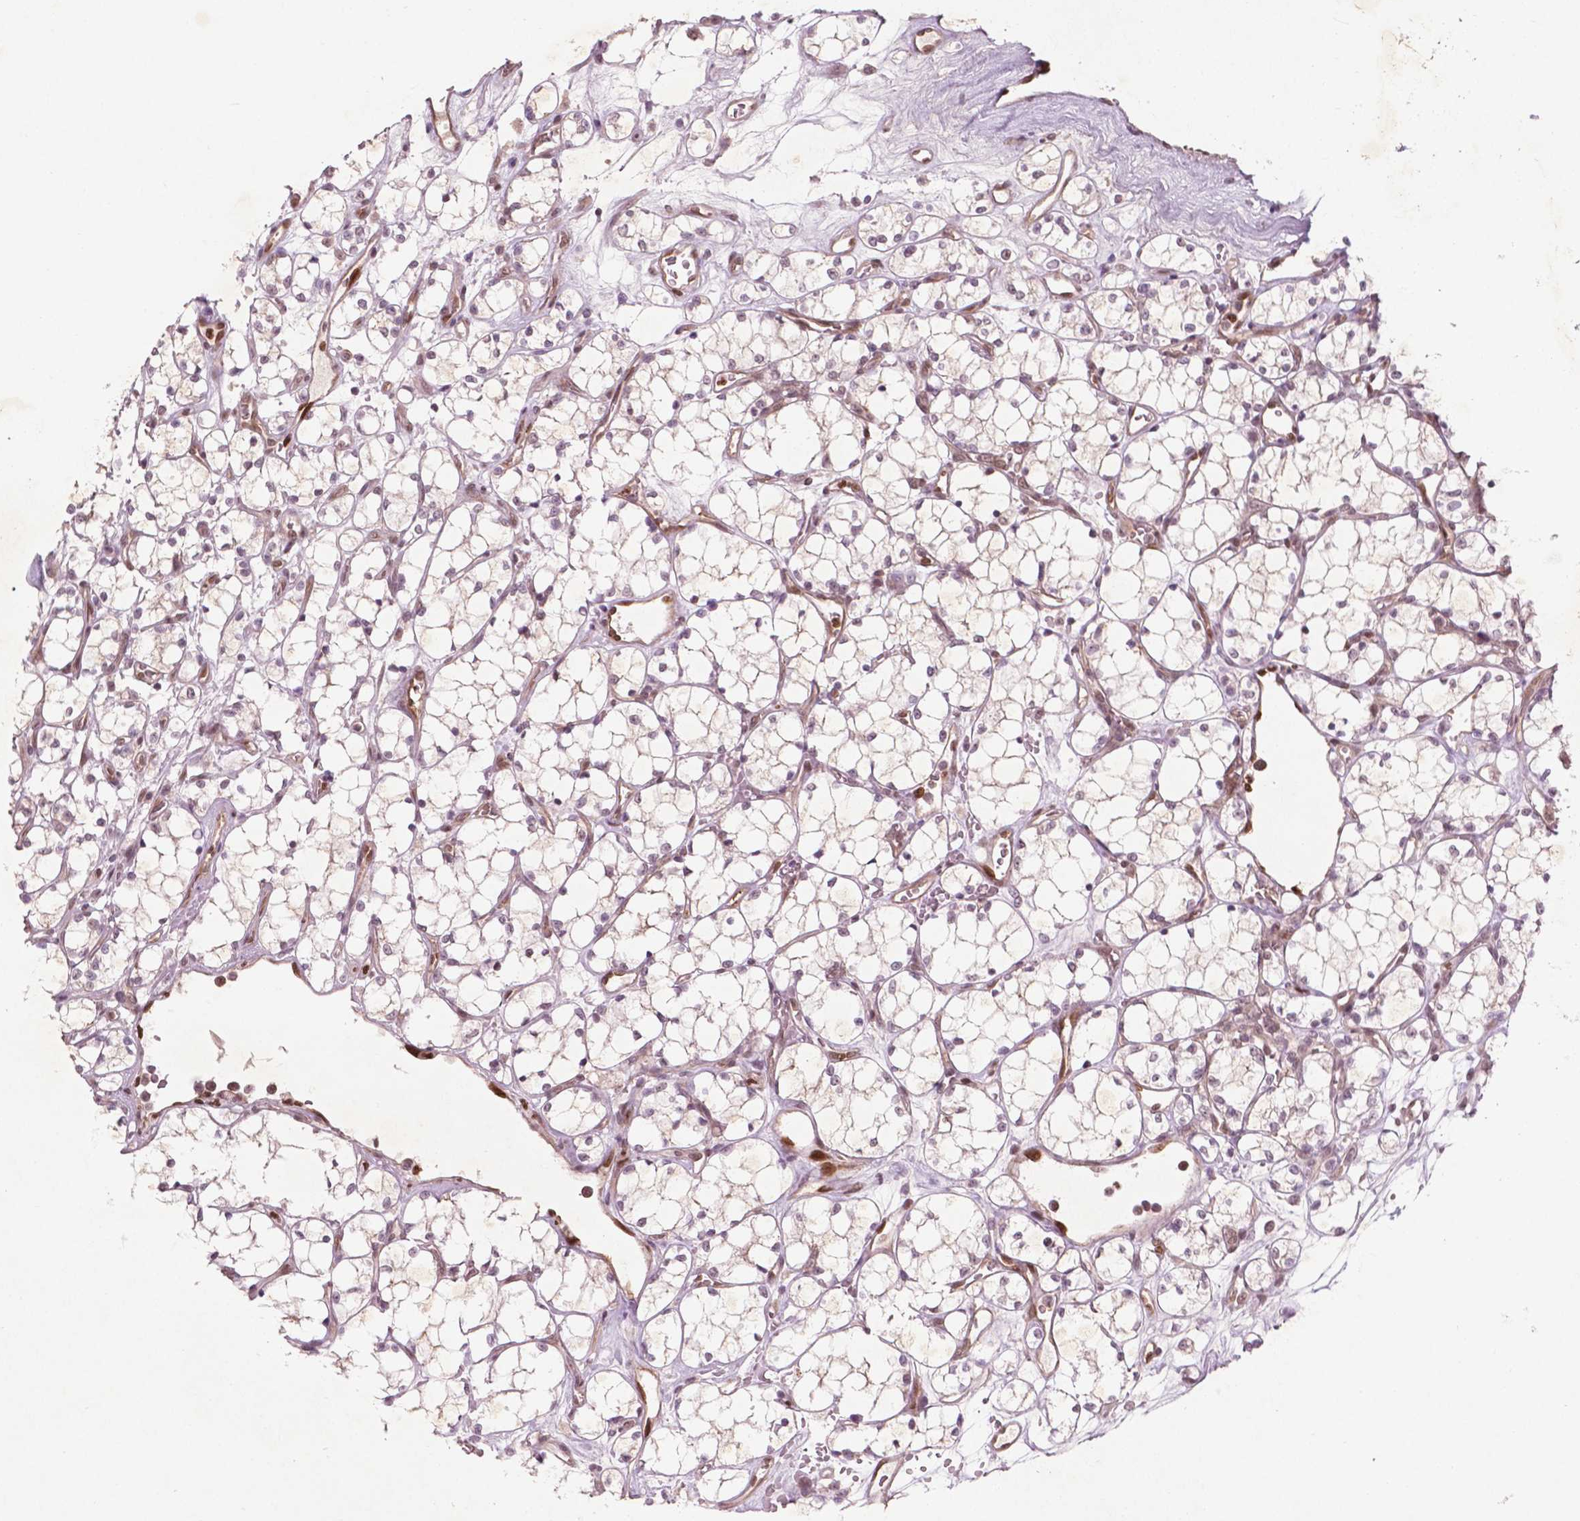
{"staining": {"intensity": "negative", "quantity": "none", "location": "none"}, "tissue": "renal cancer", "cell_type": "Tumor cells", "image_type": "cancer", "snomed": [{"axis": "morphology", "description": "Adenocarcinoma, NOS"}, {"axis": "topography", "description": "Kidney"}], "caption": "There is no significant expression in tumor cells of renal cancer.", "gene": "NFAT5", "patient": {"sex": "female", "age": 69}}